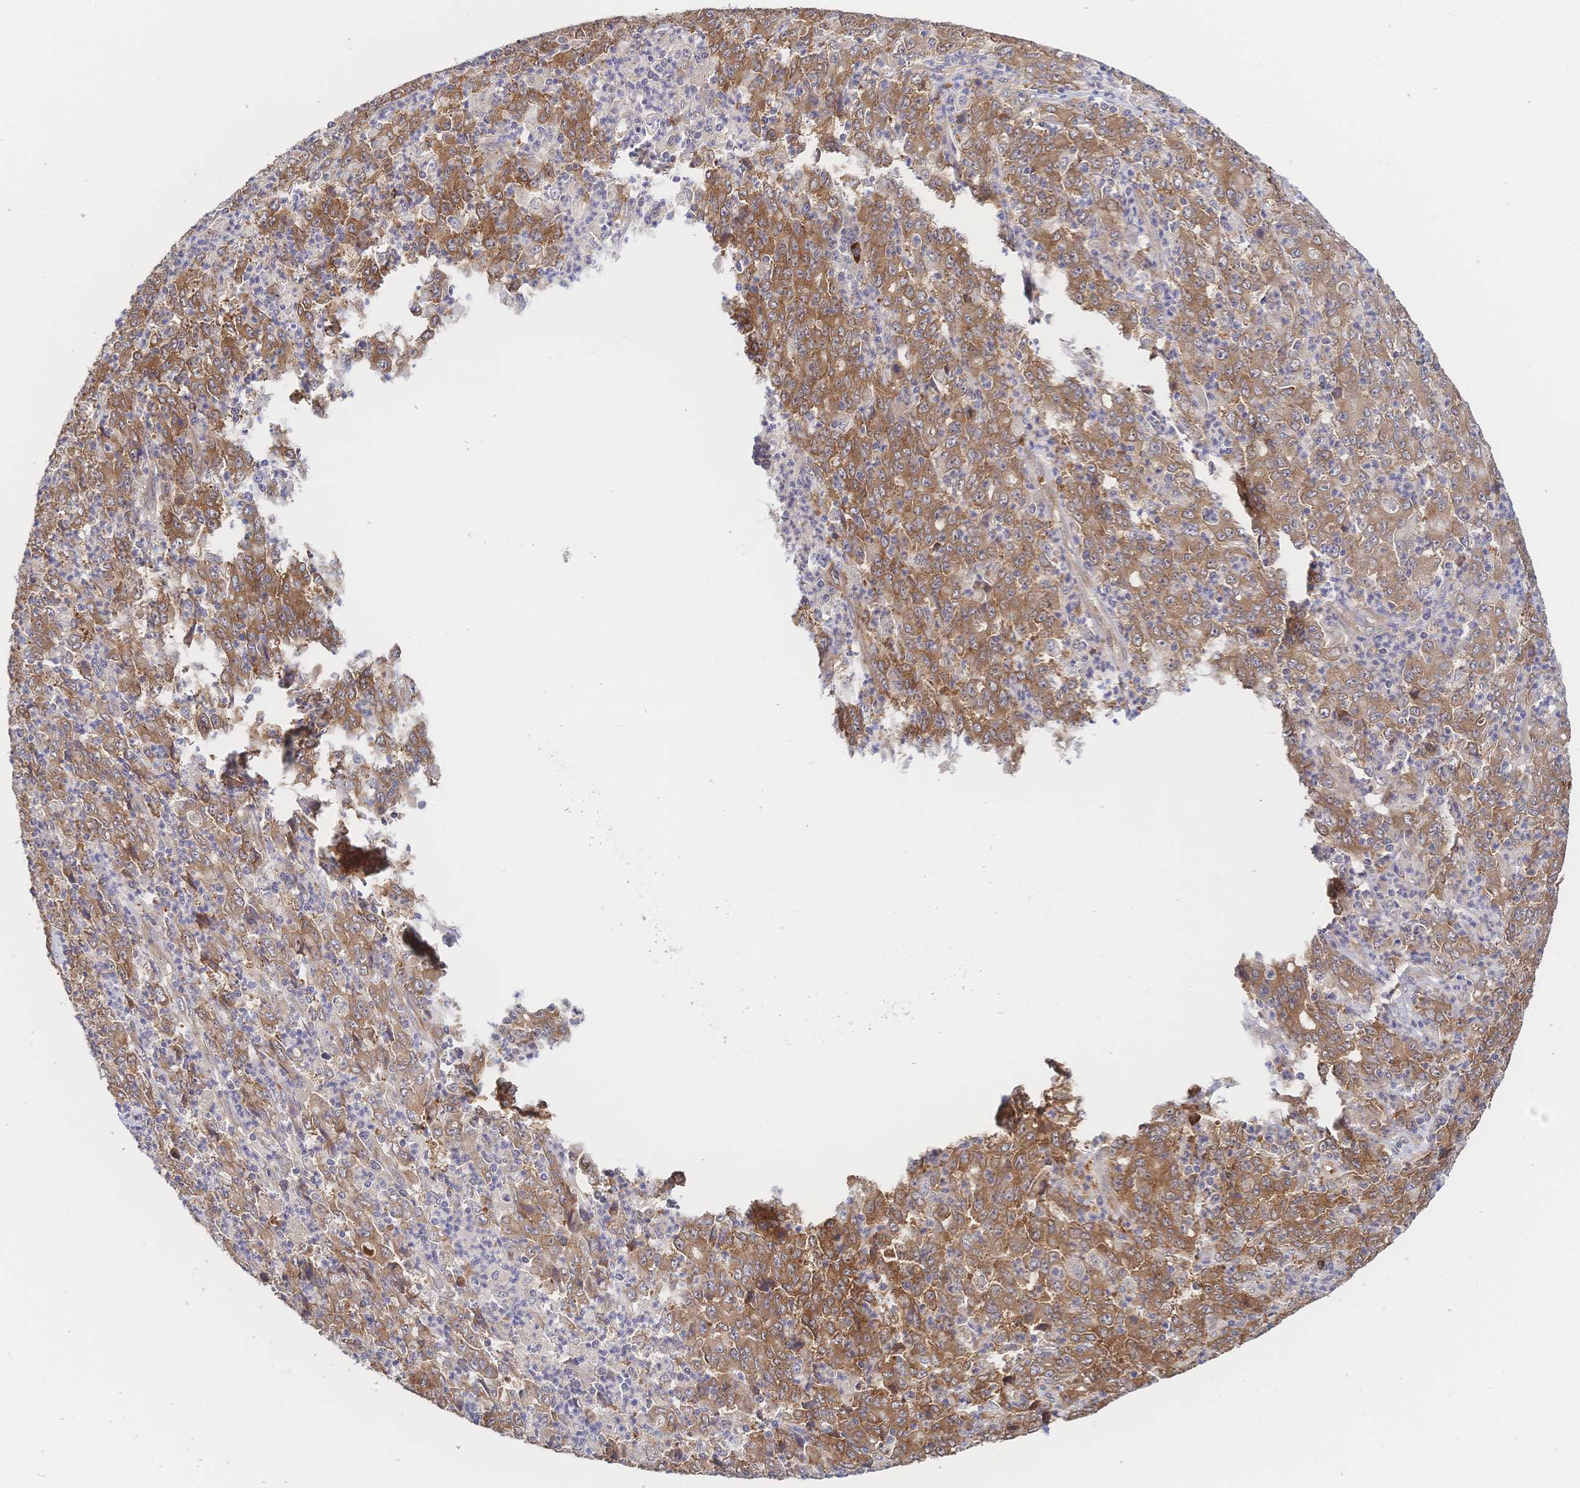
{"staining": {"intensity": "moderate", "quantity": ">75%", "location": "cytoplasmic/membranous"}, "tissue": "stomach cancer", "cell_type": "Tumor cells", "image_type": "cancer", "snomed": [{"axis": "morphology", "description": "Adenocarcinoma, NOS"}, {"axis": "topography", "description": "Stomach, lower"}], "caption": "About >75% of tumor cells in human stomach cancer exhibit moderate cytoplasmic/membranous protein positivity as visualized by brown immunohistochemical staining.", "gene": "LMO4", "patient": {"sex": "female", "age": 71}}